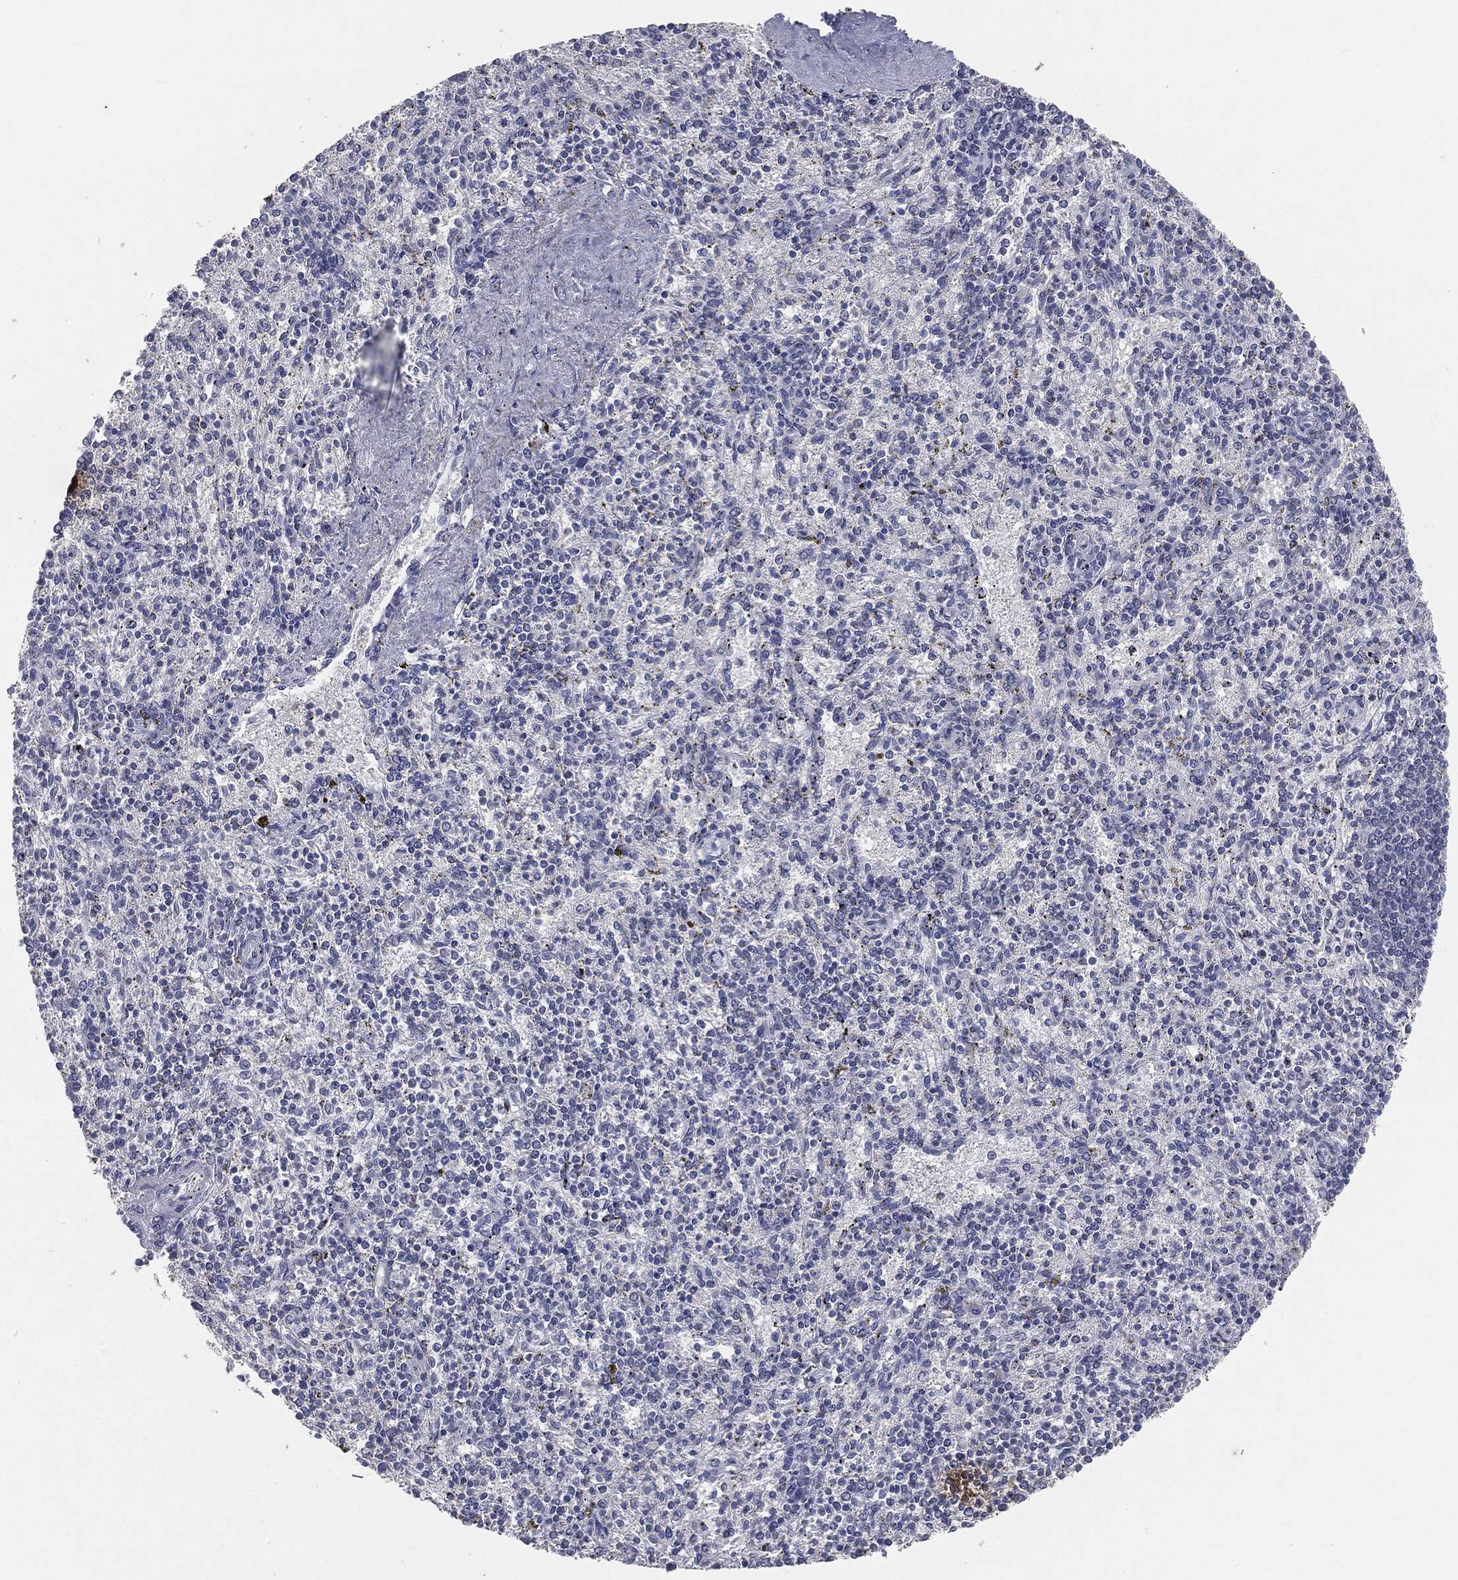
{"staining": {"intensity": "negative", "quantity": "none", "location": "none"}, "tissue": "spleen", "cell_type": "Cells in red pulp", "image_type": "normal", "snomed": [{"axis": "morphology", "description": "Normal tissue, NOS"}, {"axis": "topography", "description": "Spleen"}], "caption": "Spleen stained for a protein using immunohistochemistry exhibits no positivity cells in red pulp.", "gene": "SLC2A2", "patient": {"sex": "female", "age": 37}}